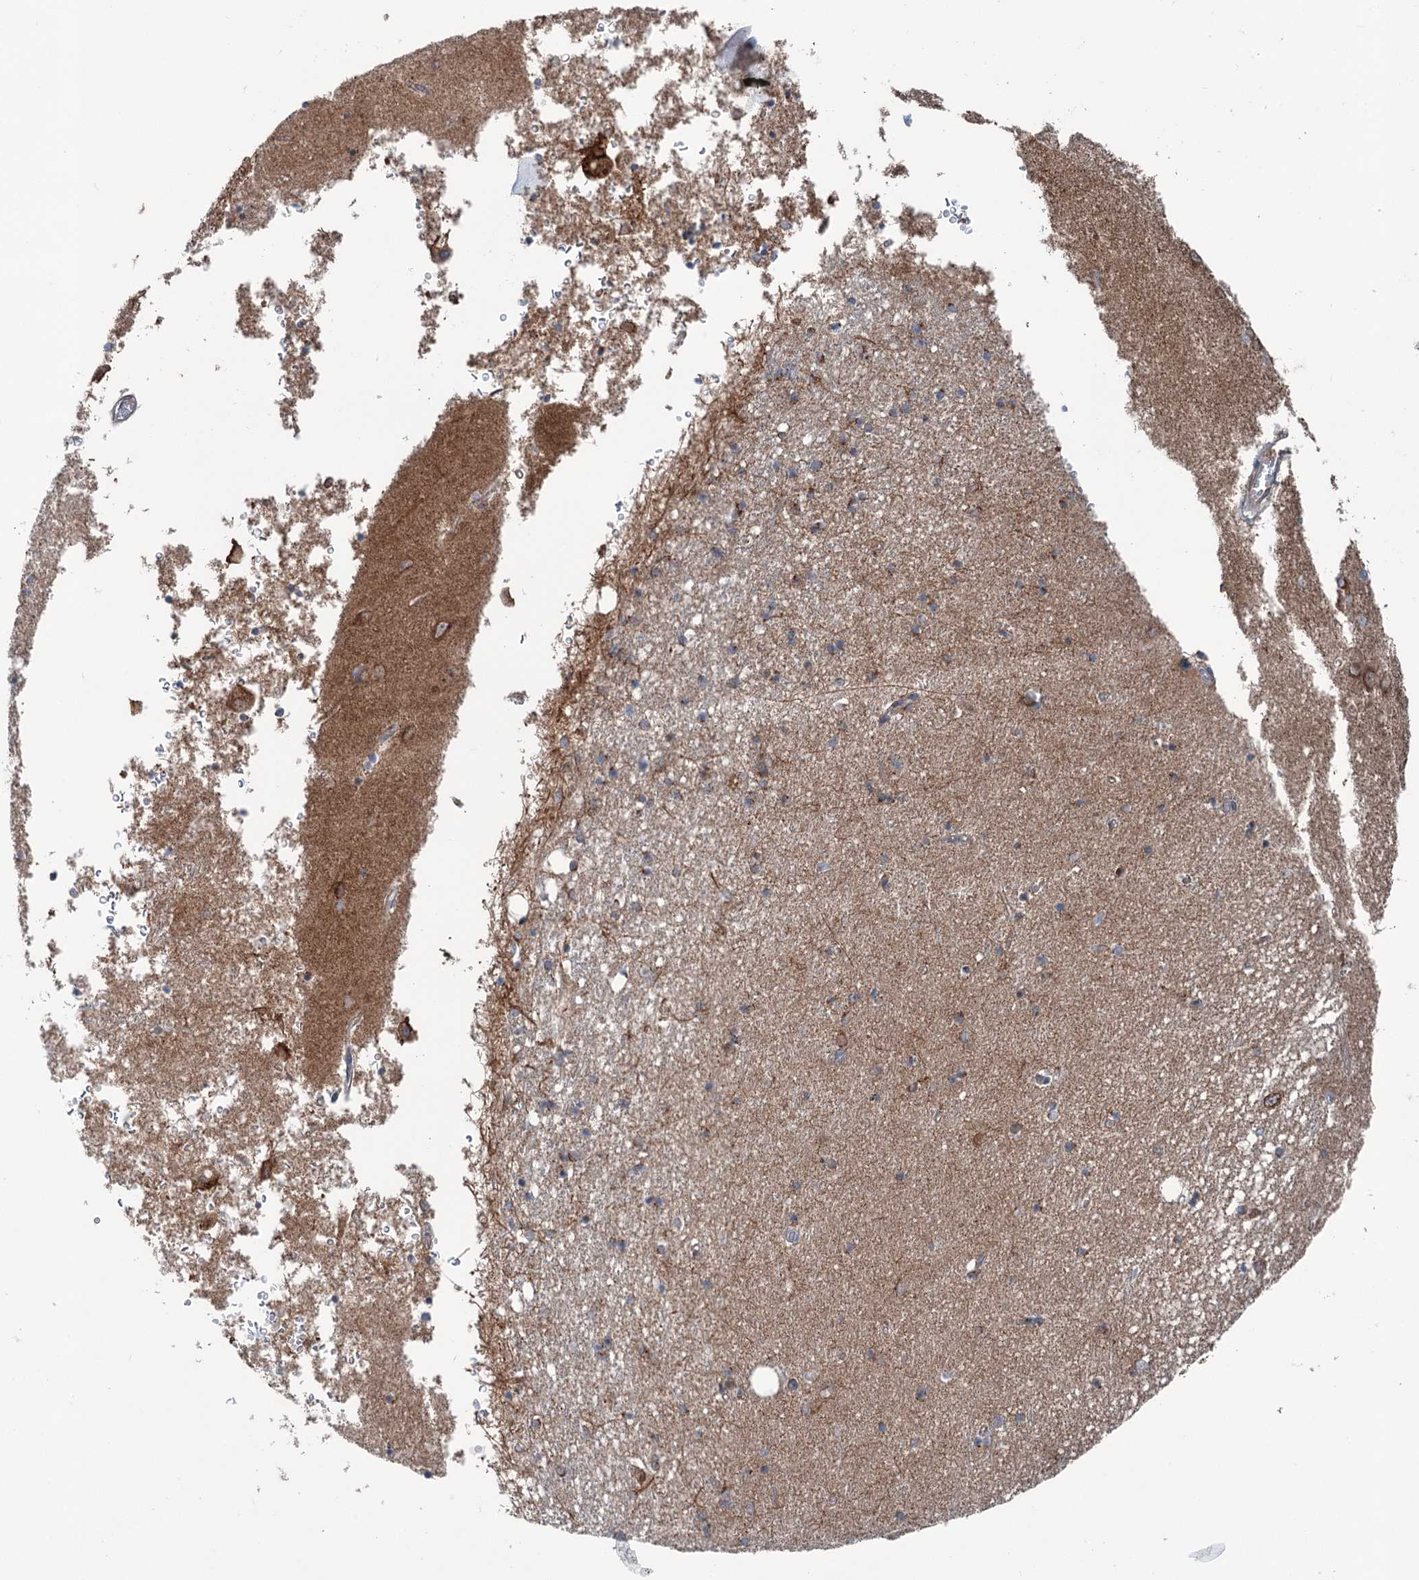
{"staining": {"intensity": "weak", "quantity": "25%-75%", "location": "cytoplasmic/membranous"}, "tissue": "hippocampus", "cell_type": "Glial cells", "image_type": "normal", "snomed": [{"axis": "morphology", "description": "Normal tissue, NOS"}, {"axis": "topography", "description": "Hippocampus"}], "caption": "A low amount of weak cytoplasmic/membranous expression is identified in about 25%-75% of glial cells in normal hippocampus.", "gene": "CALCOCO1", "patient": {"sex": "male", "age": 70}}